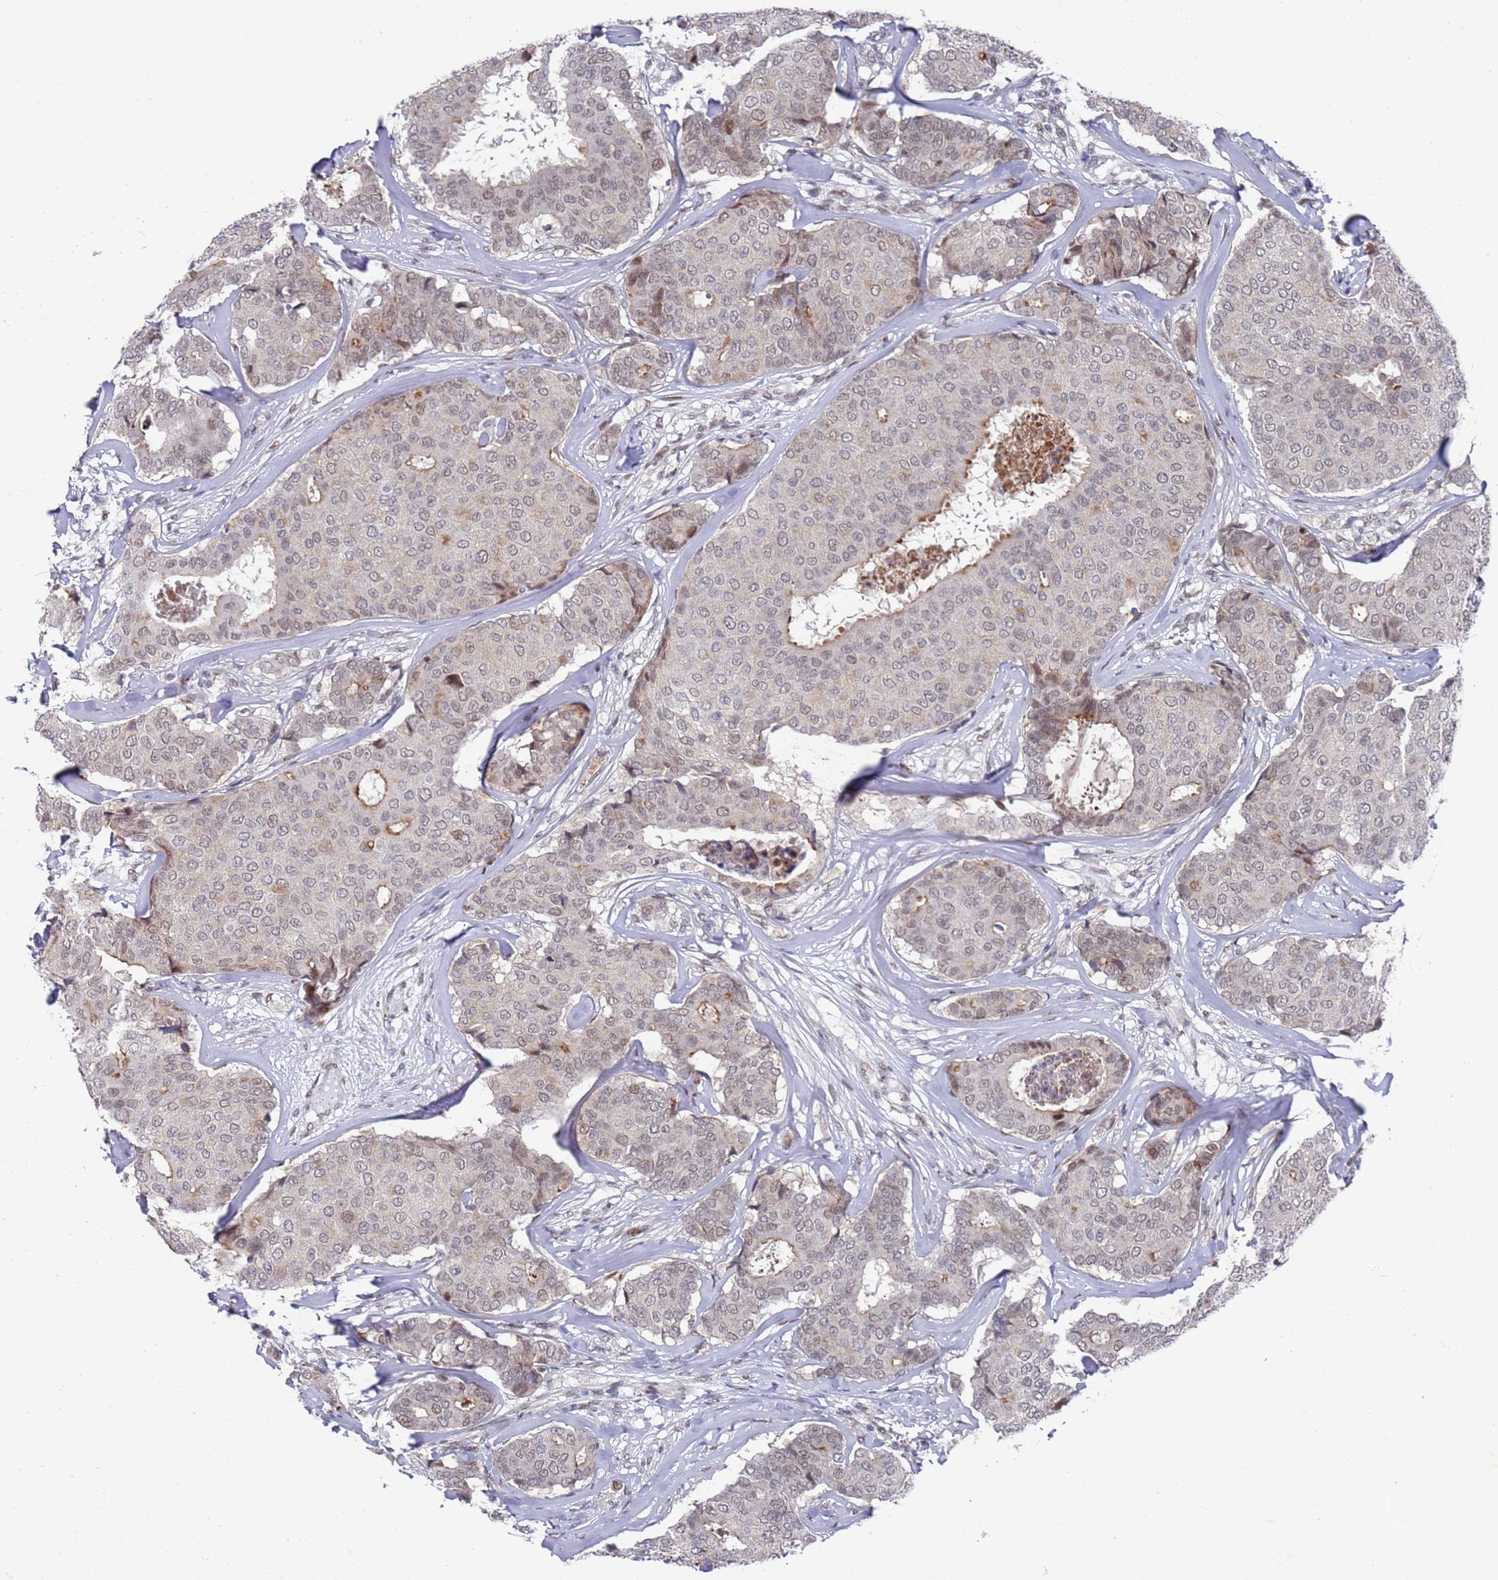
{"staining": {"intensity": "moderate", "quantity": "25%-75%", "location": "nuclear"}, "tissue": "breast cancer", "cell_type": "Tumor cells", "image_type": "cancer", "snomed": [{"axis": "morphology", "description": "Duct carcinoma"}, {"axis": "topography", "description": "Breast"}], "caption": "This histopathology image demonstrates immunohistochemistry (IHC) staining of human breast cancer, with medium moderate nuclear expression in about 25%-75% of tumor cells.", "gene": "COPS6", "patient": {"sex": "female", "age": 75}}